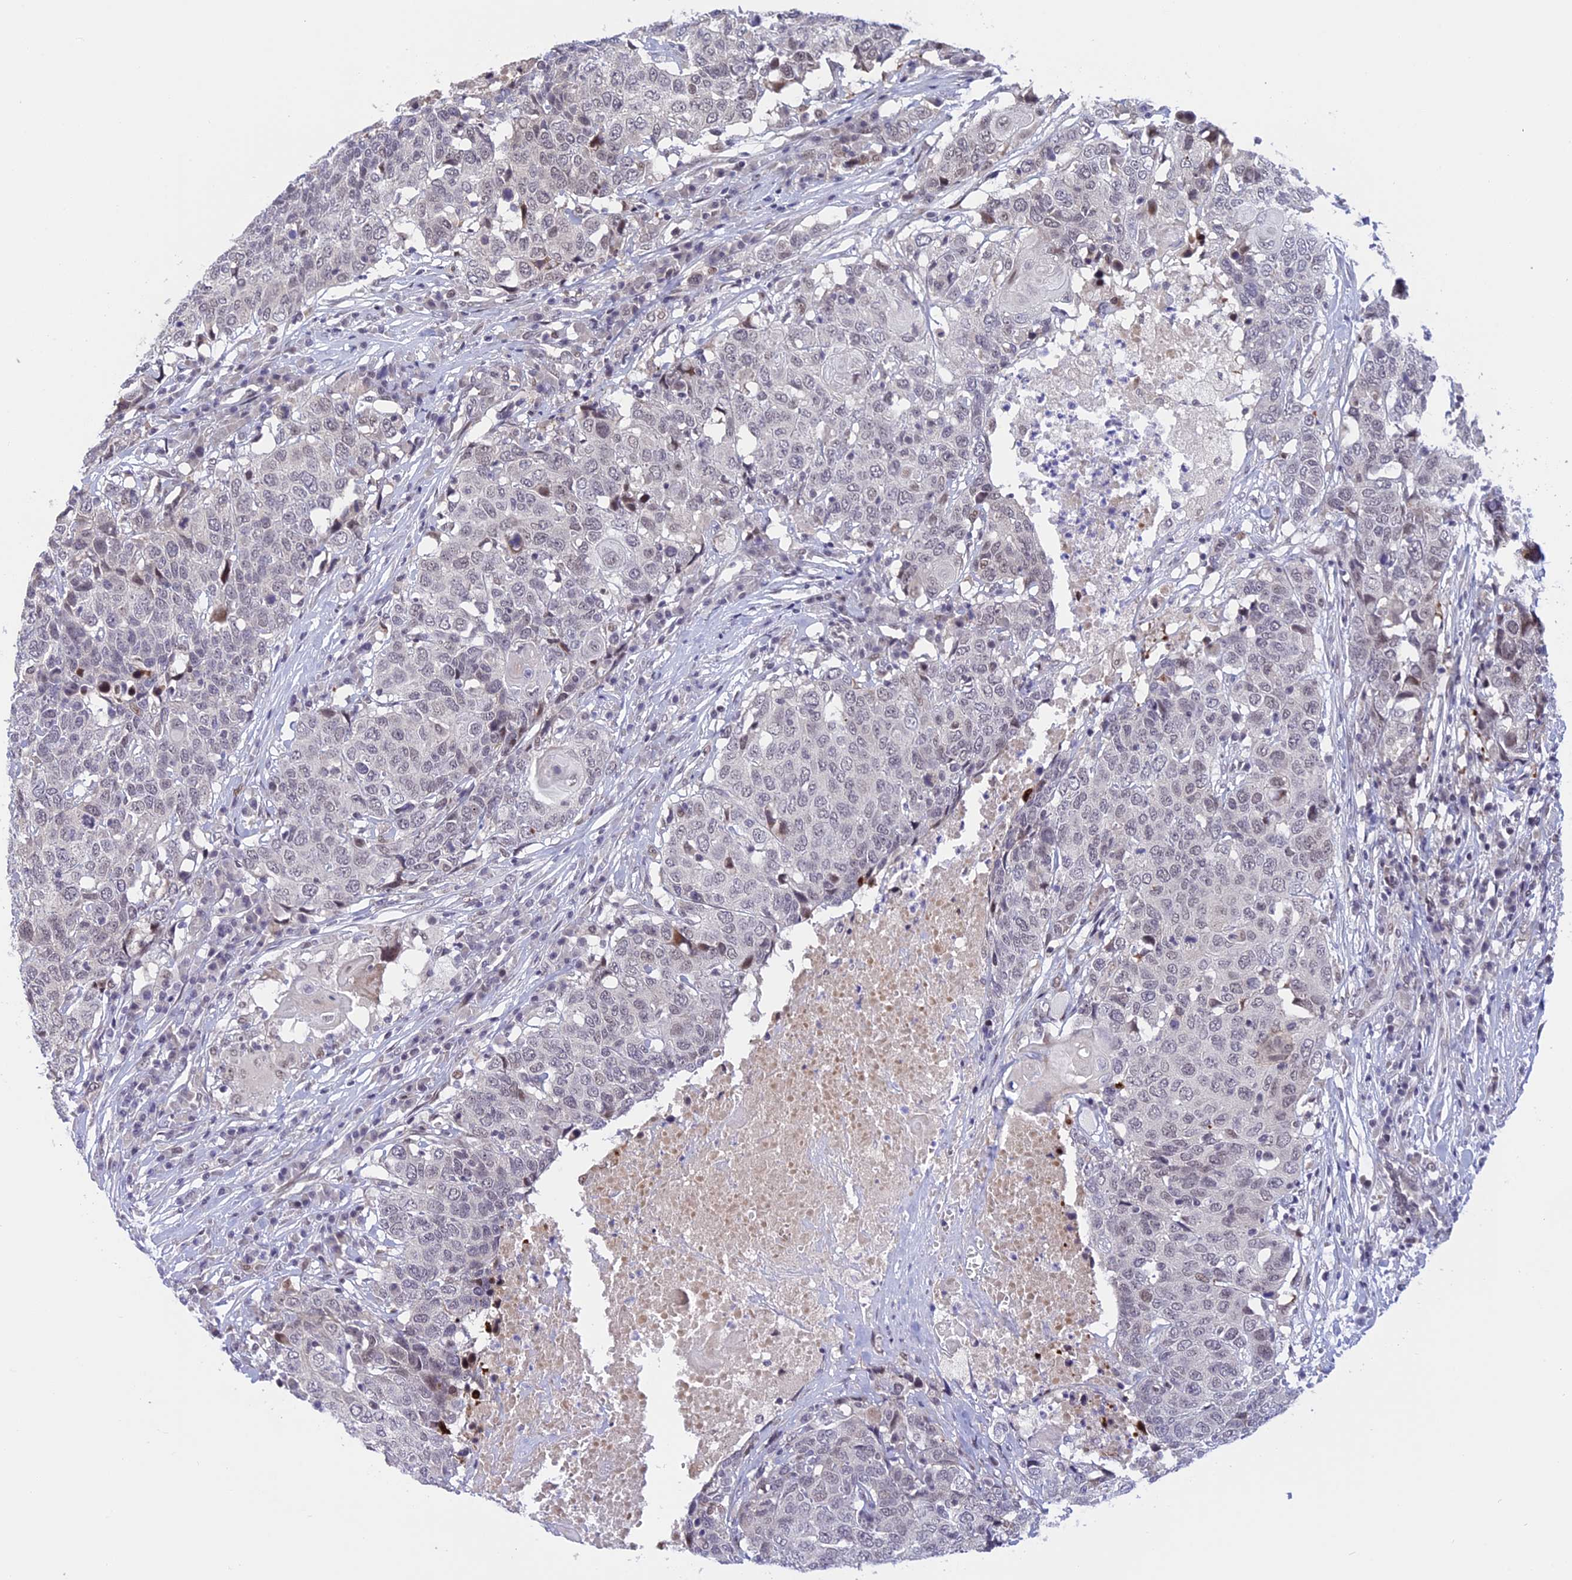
{"staining": {"intensity": "negative", "quantity": "none", "location": "none"}, "tissue": "head and neck cancer", "cell_type": "Tumor cells", "image_type": "cancer", "snomed": [{"axis": "morphology", "description": "Squamous cell carcinoma, NOS"}, {"axis": "topography", "description": "Head-Neck"}], "caption": "Head and neck squamous cell carcinoma stained for a protein using immunohistochemistry reveals no staining tumor cells.", "gene": "POLR2C", "patient": {"sex": "male", "age": 66}}